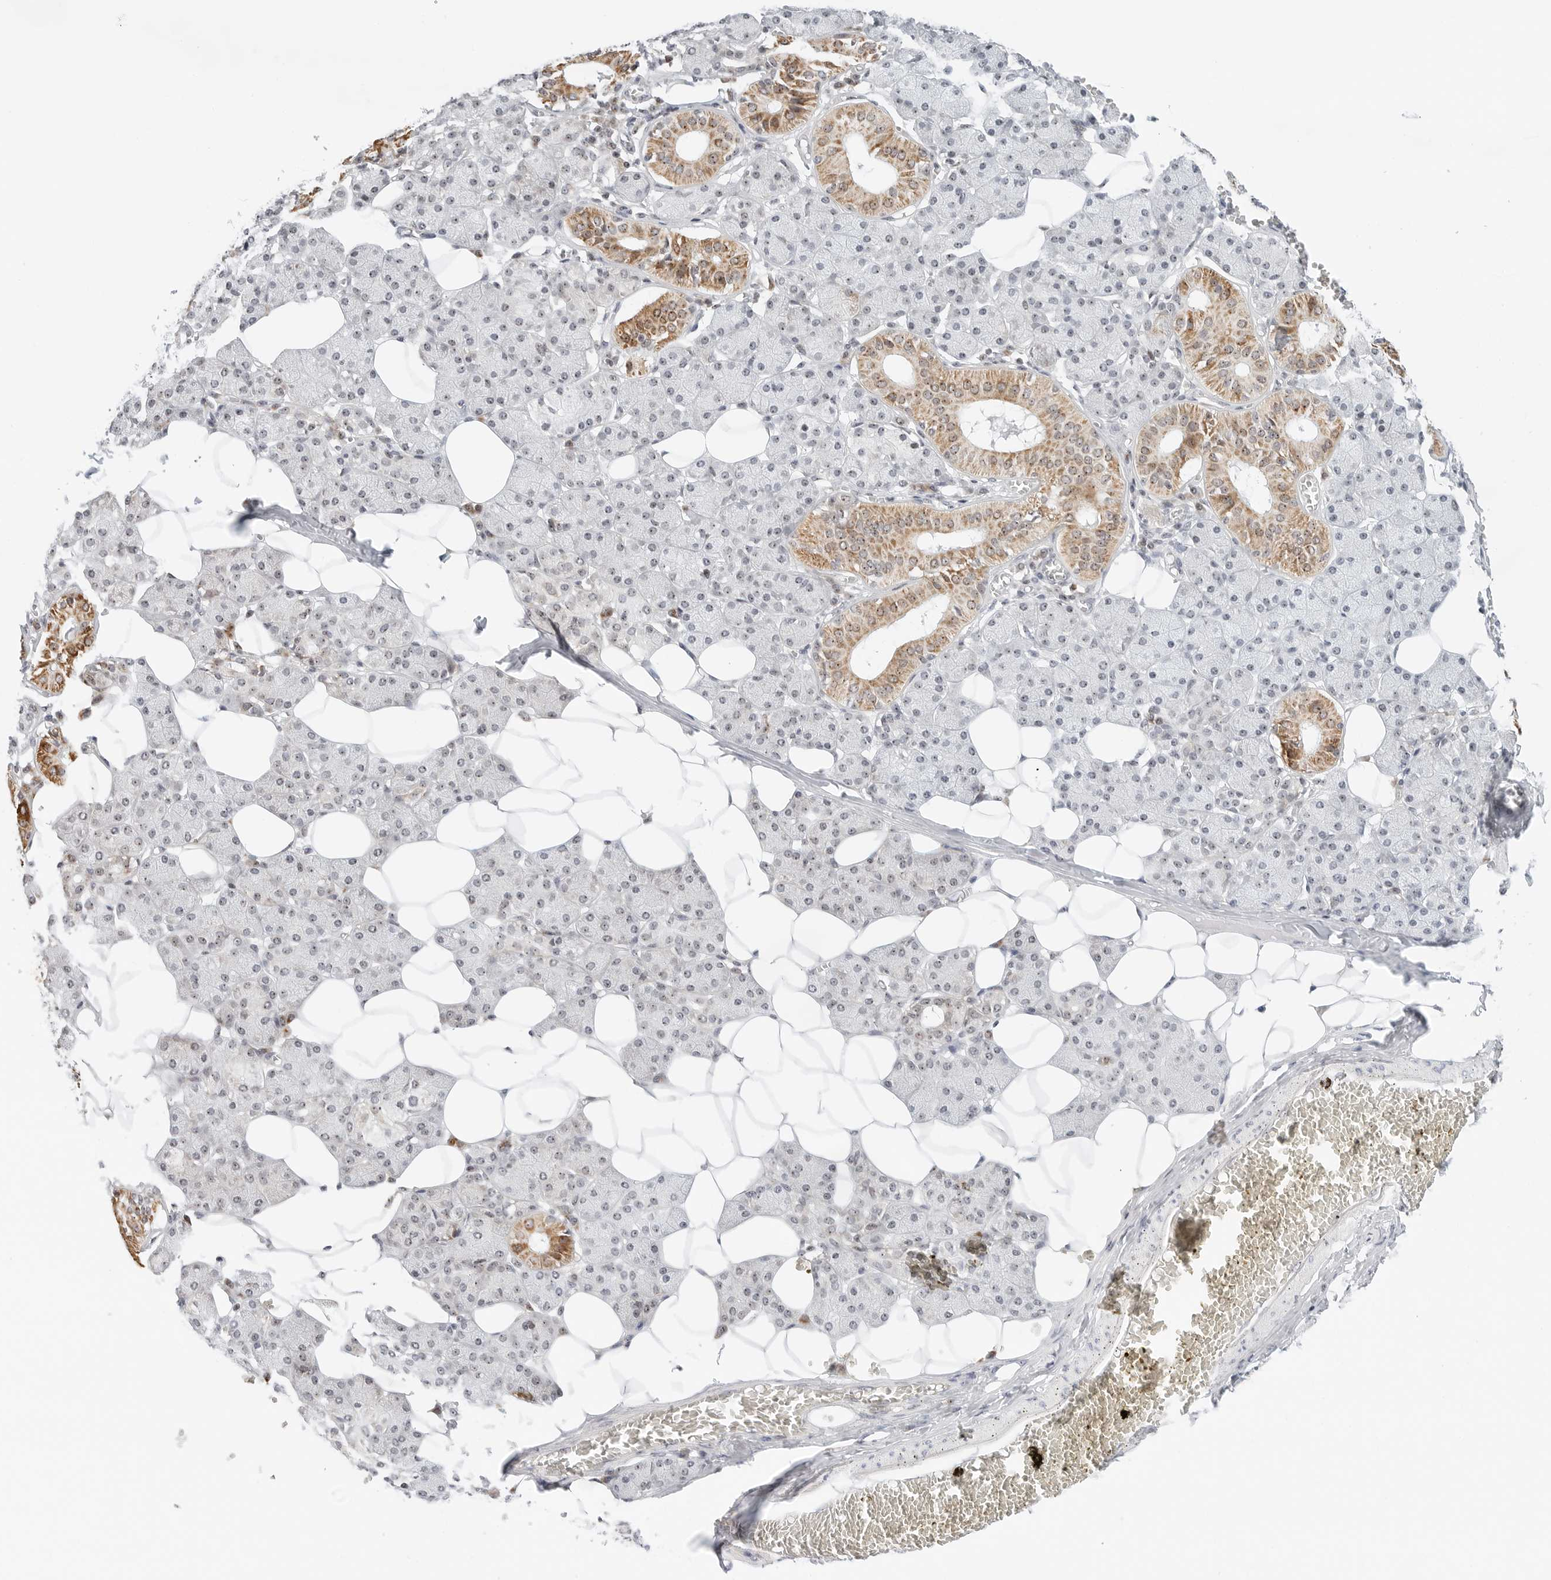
{"staining": {"intensity": "moderate", "quantity": "<25%", "location": "cytoplasmic/membranous,nuclear"}, "tissue": "salivary gland", "cell_type": "Glandular cells", "image_type": "normal", "snomed": [{"axis": "morphology", "description": "Normal tissue, NOS"}, {"axis": "topography", "description": "Salivary gland"}], "caption": "High-magnification brightfield microscopy of normal salivary gland stained with DAB (brown) and counterstained with hematoxylin (blue). glandular cells exhibit moderate cytoplasmic/membranous,nuclear staining is appreciated in about<25% of cells.", "gene": "RIMKLA", "patient": {"sex": "female", "age": 33}}